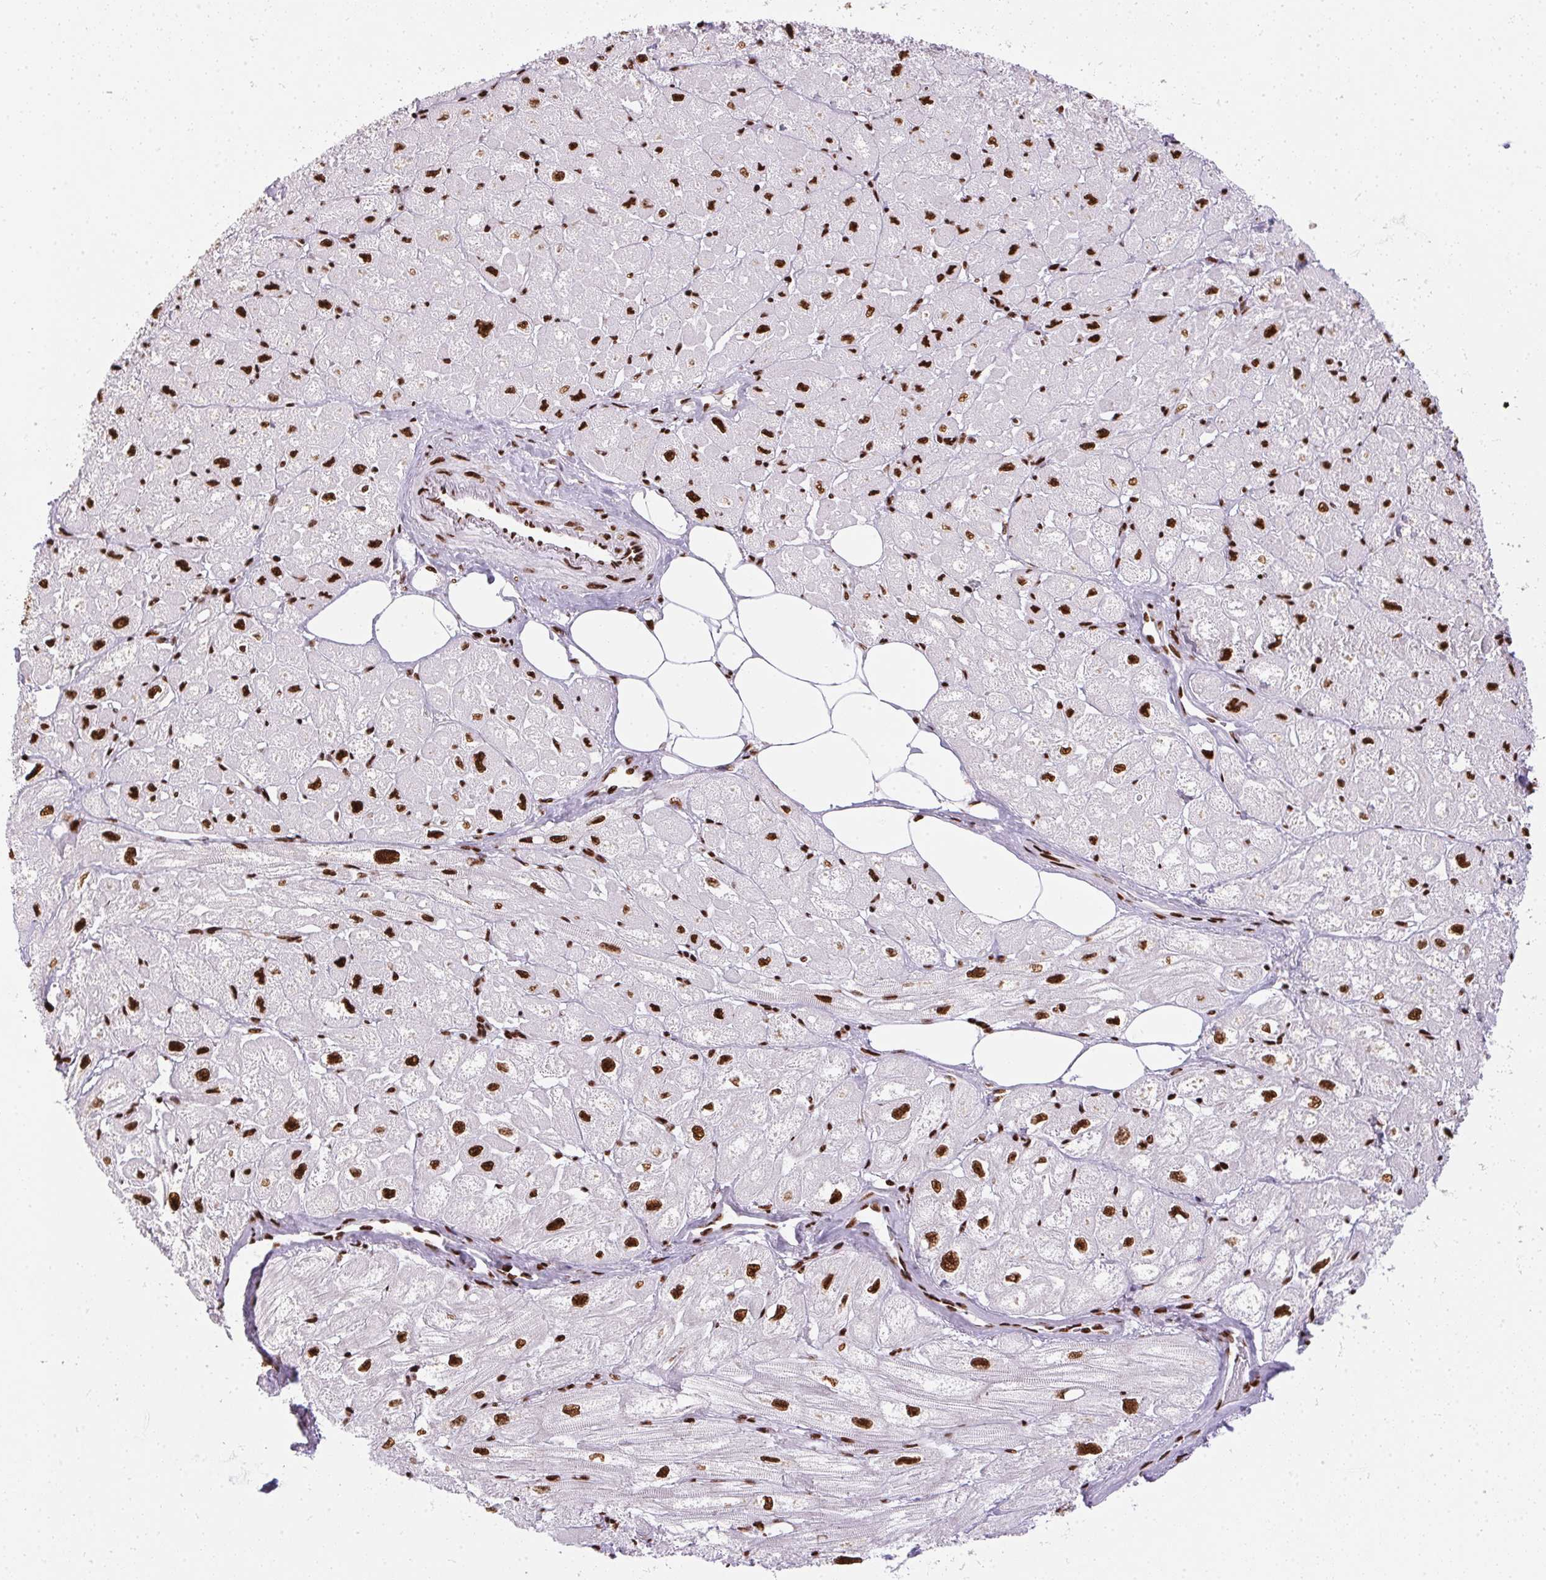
{"staining": {"intensity": "strong", "quantity": "25%-75%", "location": "nuclear"}, "tissue": "heart muscle", "cell_type": "Cardiomyocytes", "image_type": "normal", "snomed": [{"axis": "morphology", "description": "Normal tissue, NOS"}, {"axis": "topography", "description": "Heart"}], "caption": "Protein analysis of benign heart muscle reveals strong nuclear staining in about 25%-75% of cardiomyocytes. The protein is shown in brown color, while the nuclei are stained blue.", "gene": "PAGE3", "patient": {"sex": "female", "age": 62}}